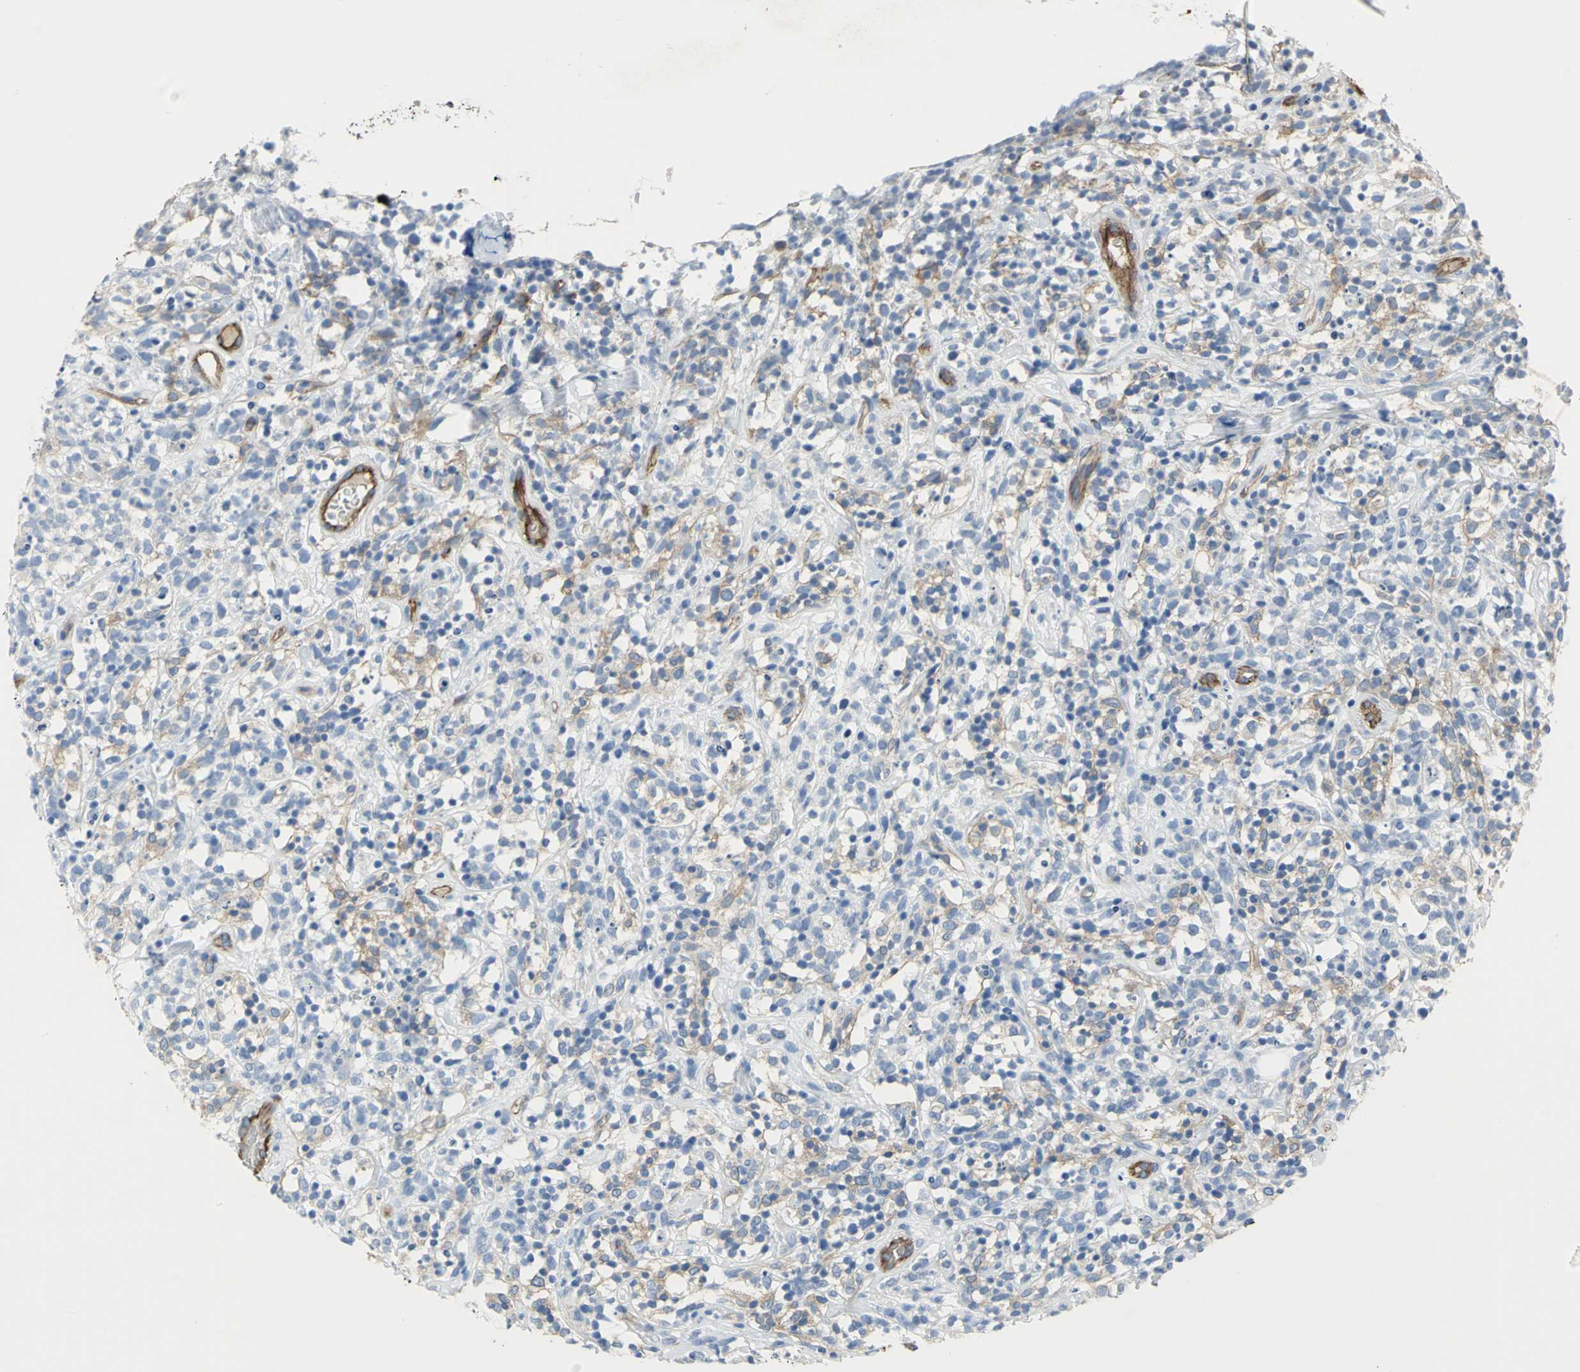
{"staining": {"intensity": "negative", "quantity": "none", "location": "none"}, "tissue": "lymphoma", "cell_type": "Tumor cells", "image_type": "cancer", "snomed": [{"axis": "morphology", "description": "Malignant lymphoma, non-Hodgkin's type, High grade"}, {"axis": "topography", "description": "Lymph node"}], "caption": "Micrograph shows no protein positivity in tumor cells of malignant lymphoma, non-Hodgkin's type (high-grade) tissue. (DAB (3,3'-diaminobenzidine) IHC, high magnification).", "gene": "FLNB", "patient": {"sex": "female", "age": 73}}